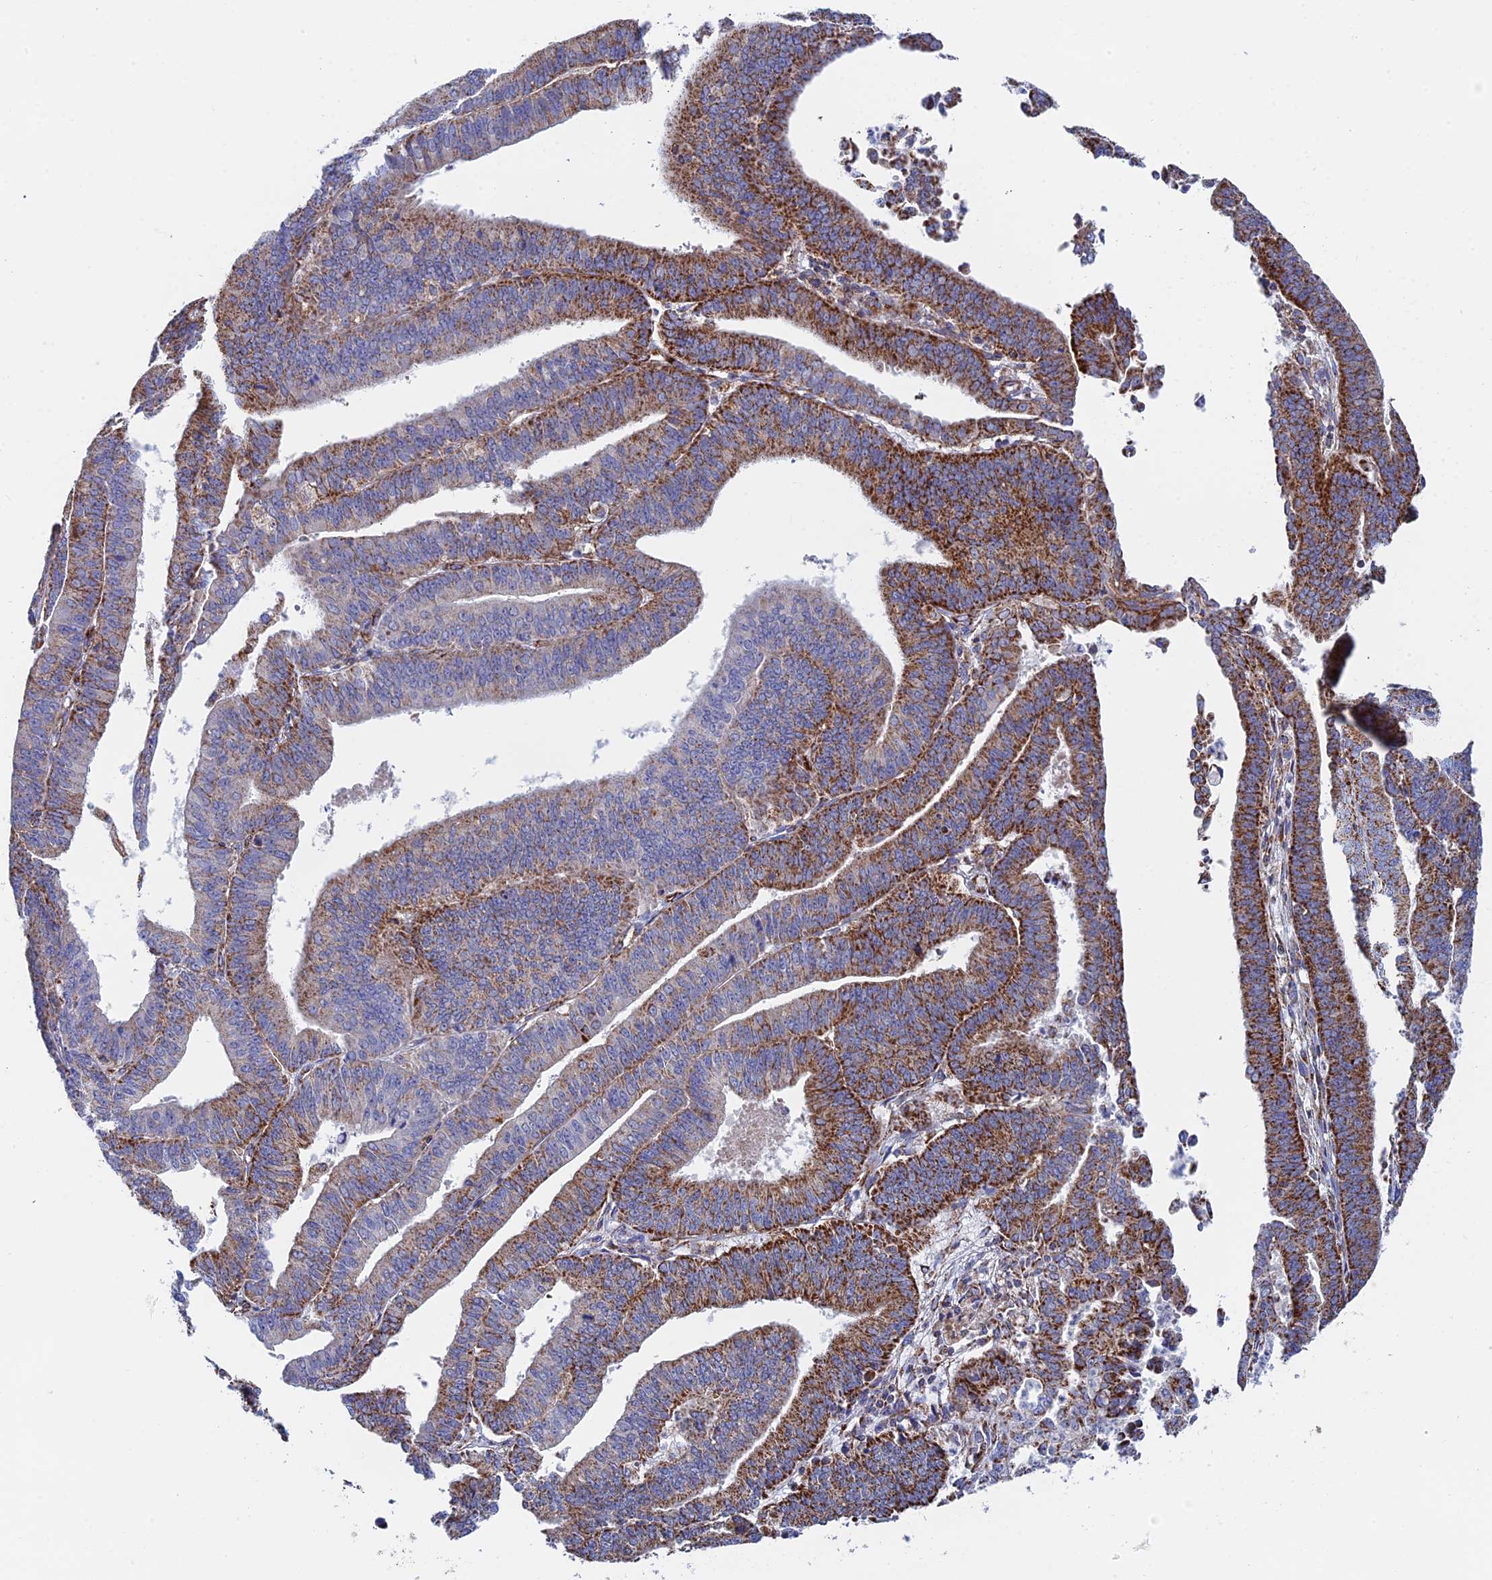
{"staining": {"intensity": "strong", "quantity": "25%-75%", "location": "cytoplasmic/membranous"}, "tissue": "endometrial cancer", "cell_type": "Tumor cells", "image_type": "cancer", "snomed": [{"axis": "morphology", "description": "Adenocarcinoma, NOS"}, {"axis": "topography", "description": "Endometrium"}], "caption": "IHC staining of endometrial adenocarcinoma, which demonstrates high levels of strong cytoplasmic/membranous staining in approximately 25%-75% of tumor cells indicating strong cytoplasmic/membranous protein staining. The staining was performed using DAB (3,3'-diaminobenzidine) (brown) for protein detection and nuclei were counterstained in hematoxylin (blue).", "gene": "NDUFA5", "patient": {"sex": "female", "age": 73}}